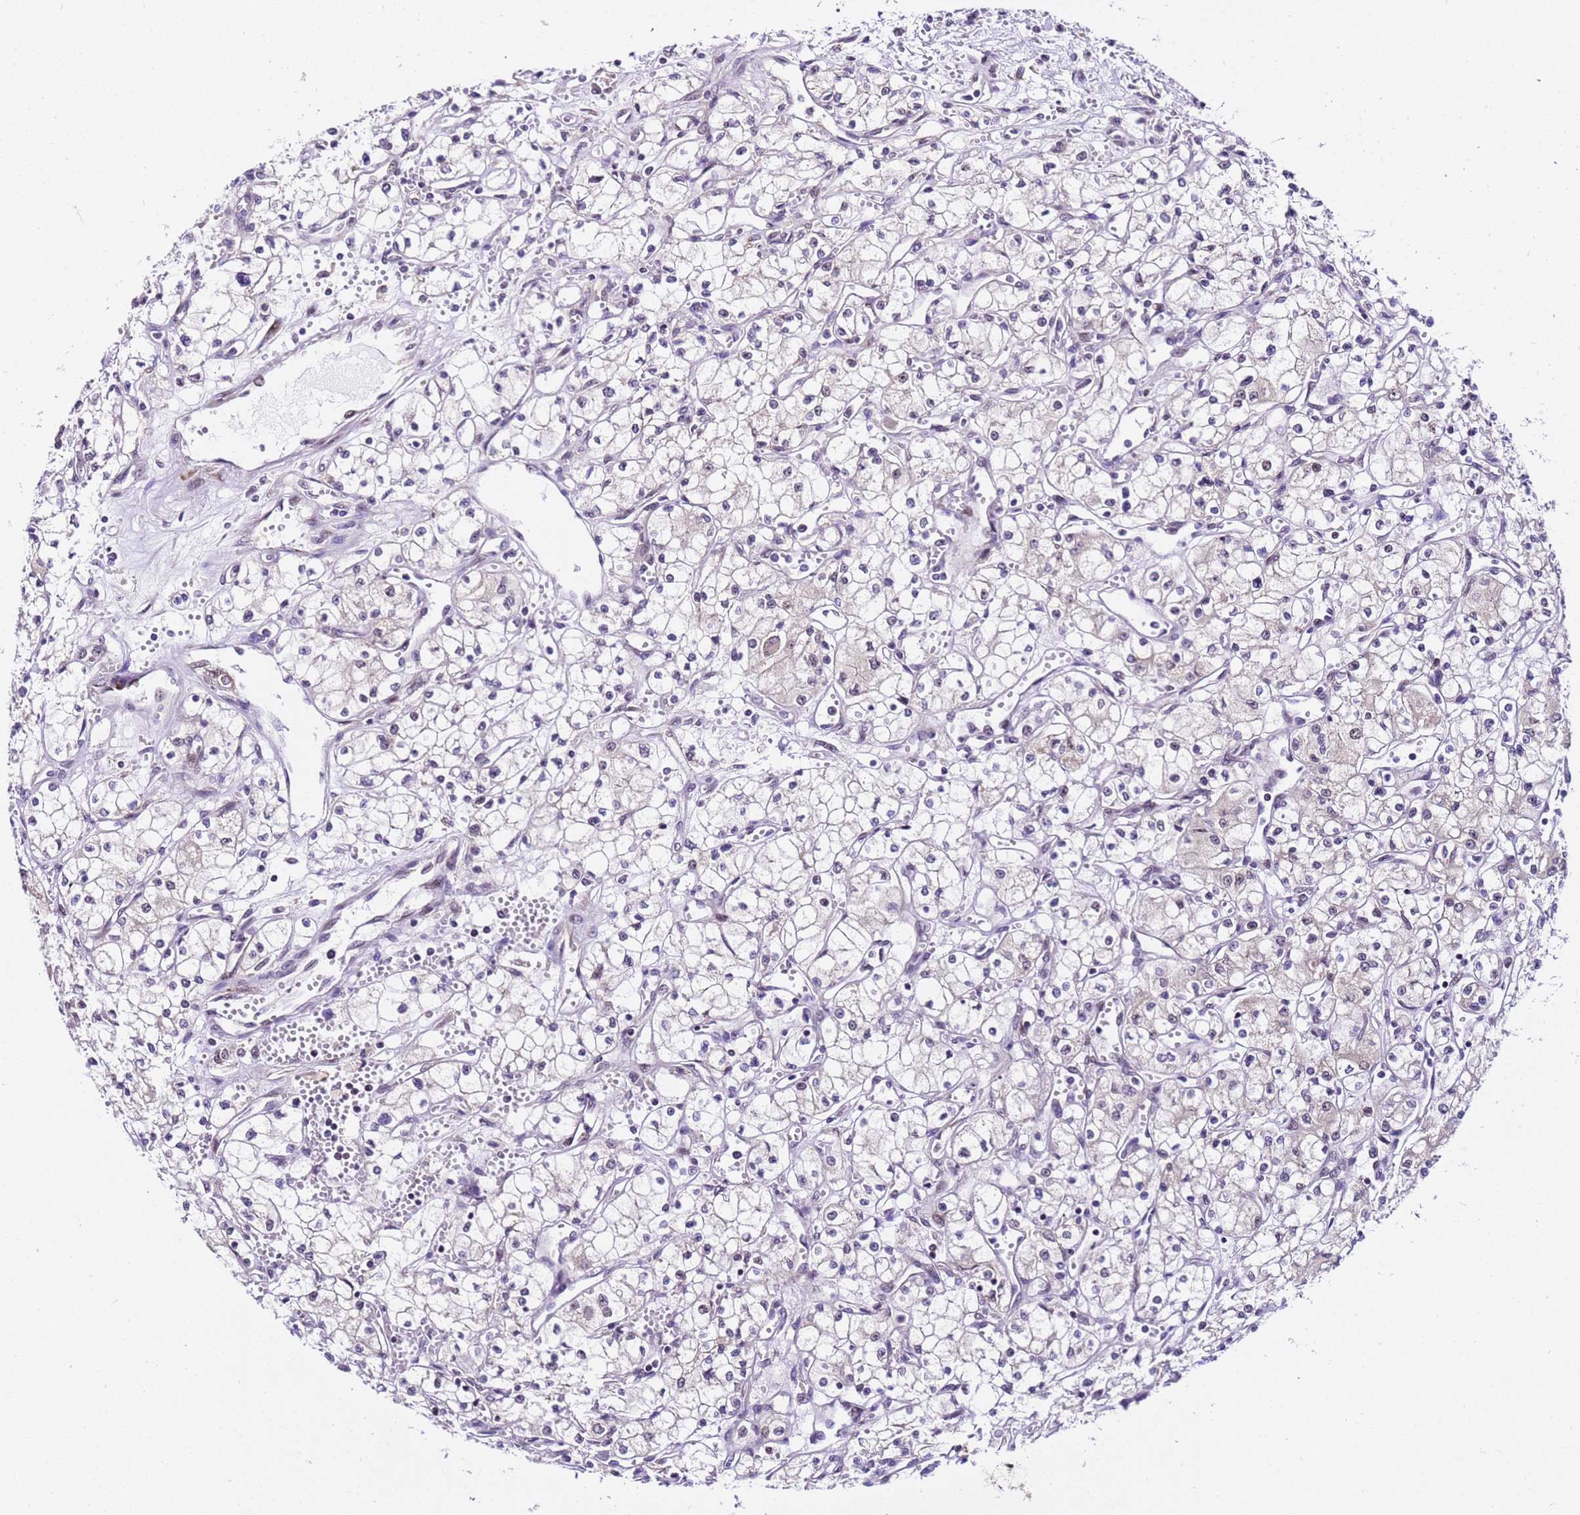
{"staining": {"intensity": "negative", "quantity": "none", "location": "none"}, "tissue": "renal cancer", "cell_type": "Tumor cells", "image_type": "cancer", "snomed": [{"axis": "morphology", "description": "Adenocarcinoma, NOS"}, {"axis": "topography", "description": "Kidney"}], "caption": "A photomicrograph of human renal cancer (adenocarcinoma) is negative for staining in tumor cells.", "gene": "SLX4IP", "patient": {"sex": "male", "age": 59}}